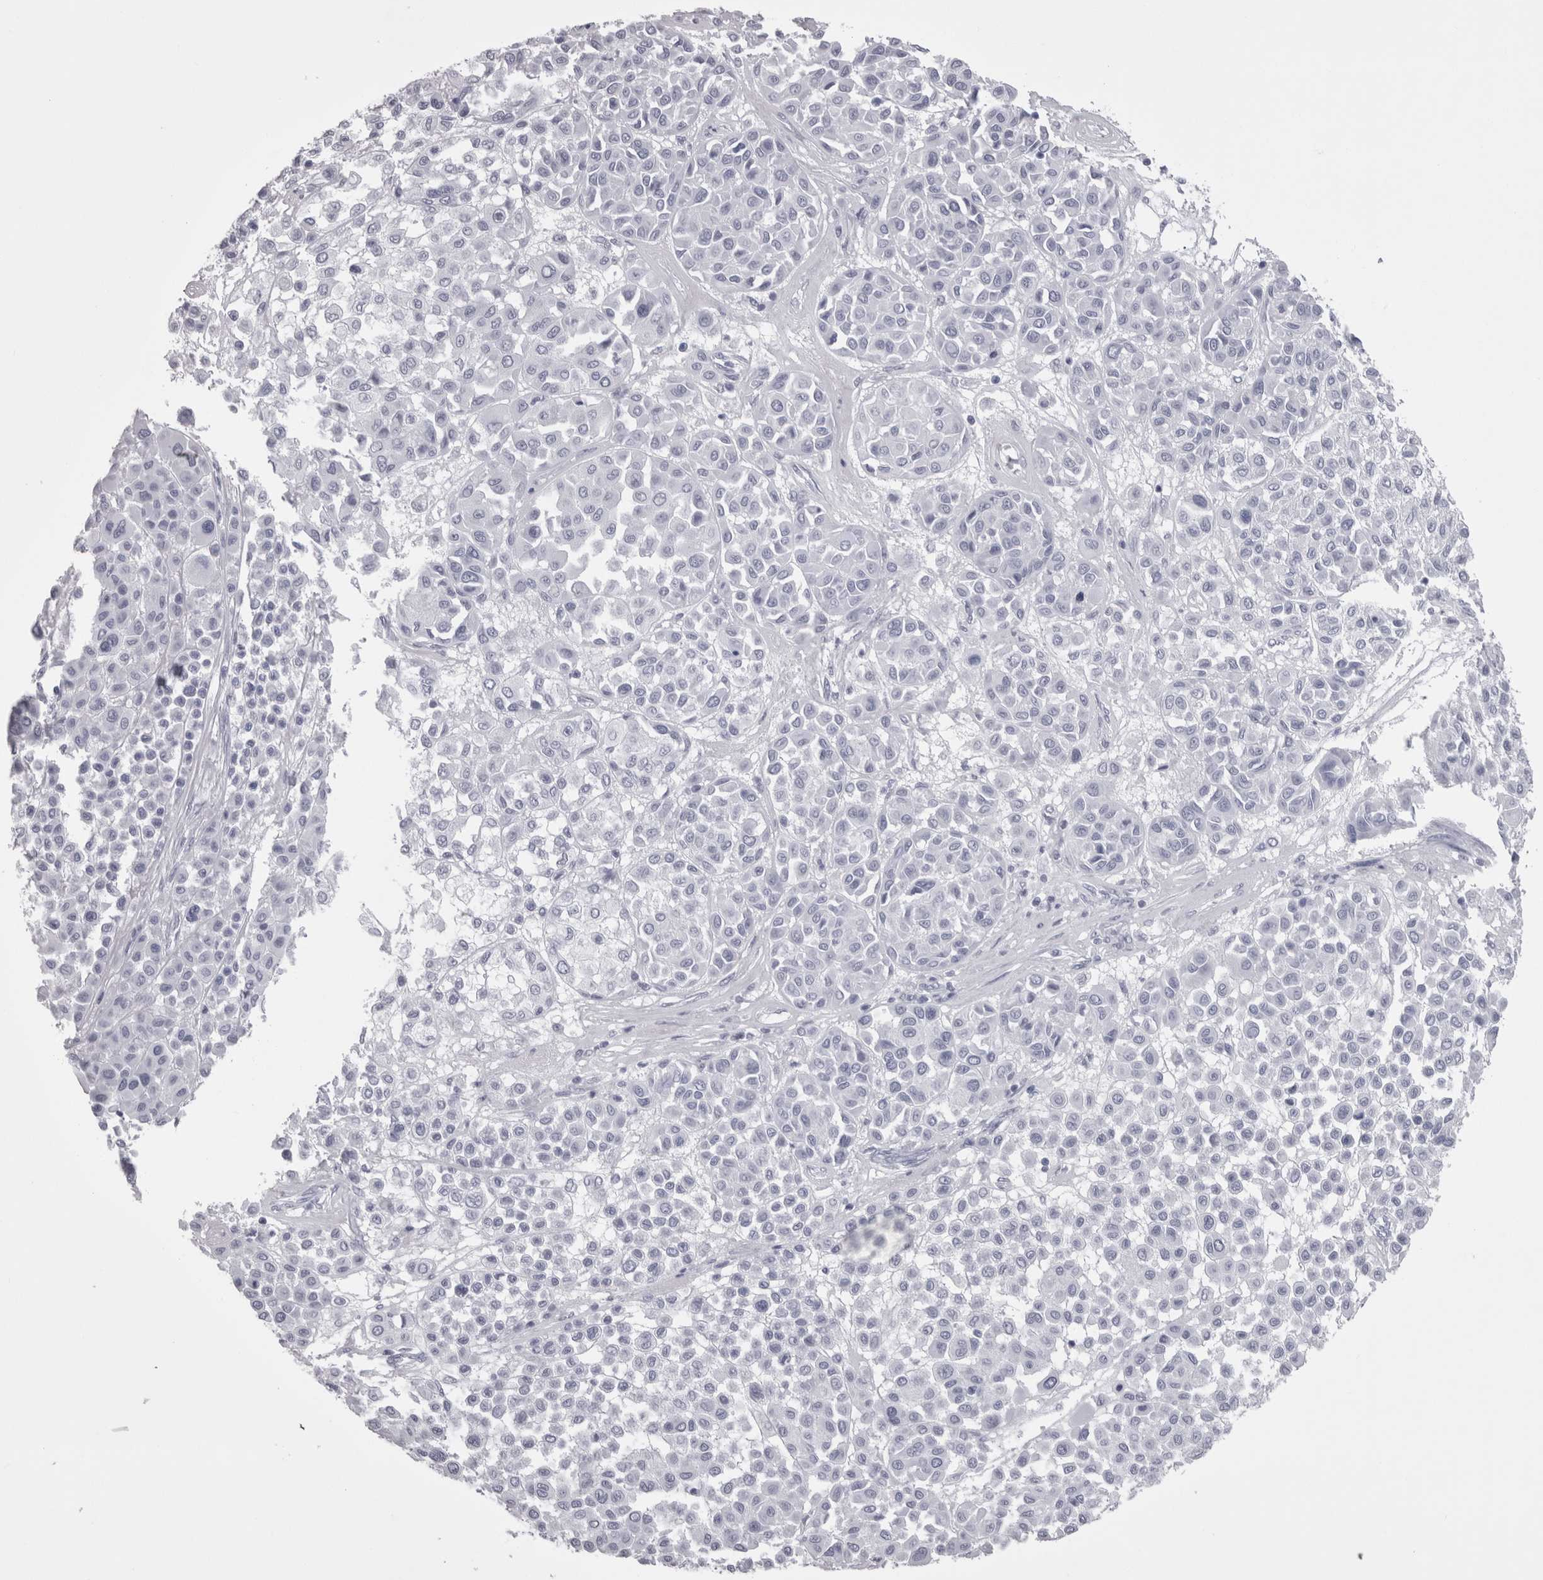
{"staining": {"intensity": "negative", "quantity": "none", "location": "none"}, "tissue": "melanoma", "cell_type": "Tumor cells", "image_type": "cancer", "snomed": [{"axis": "morphology", "description": "Malignant melanoma, Metastatic site"}, {"axis": "topography", "description": "Soft tissue"}], "caption": "IHC micrograph of malignant melanoma (metastatic site) stained for a protein (brown), which exhibits no positivity in tumor cells. The staining was performed using DAB (3,3'-diaminobenzidine) to visualize the protein expression in brown, while the nuclei were stained in blue with hematoxylin (Magnification: 20x).", "gene": "SKAP1", "patient": {"sex": "male", "age": 41}}